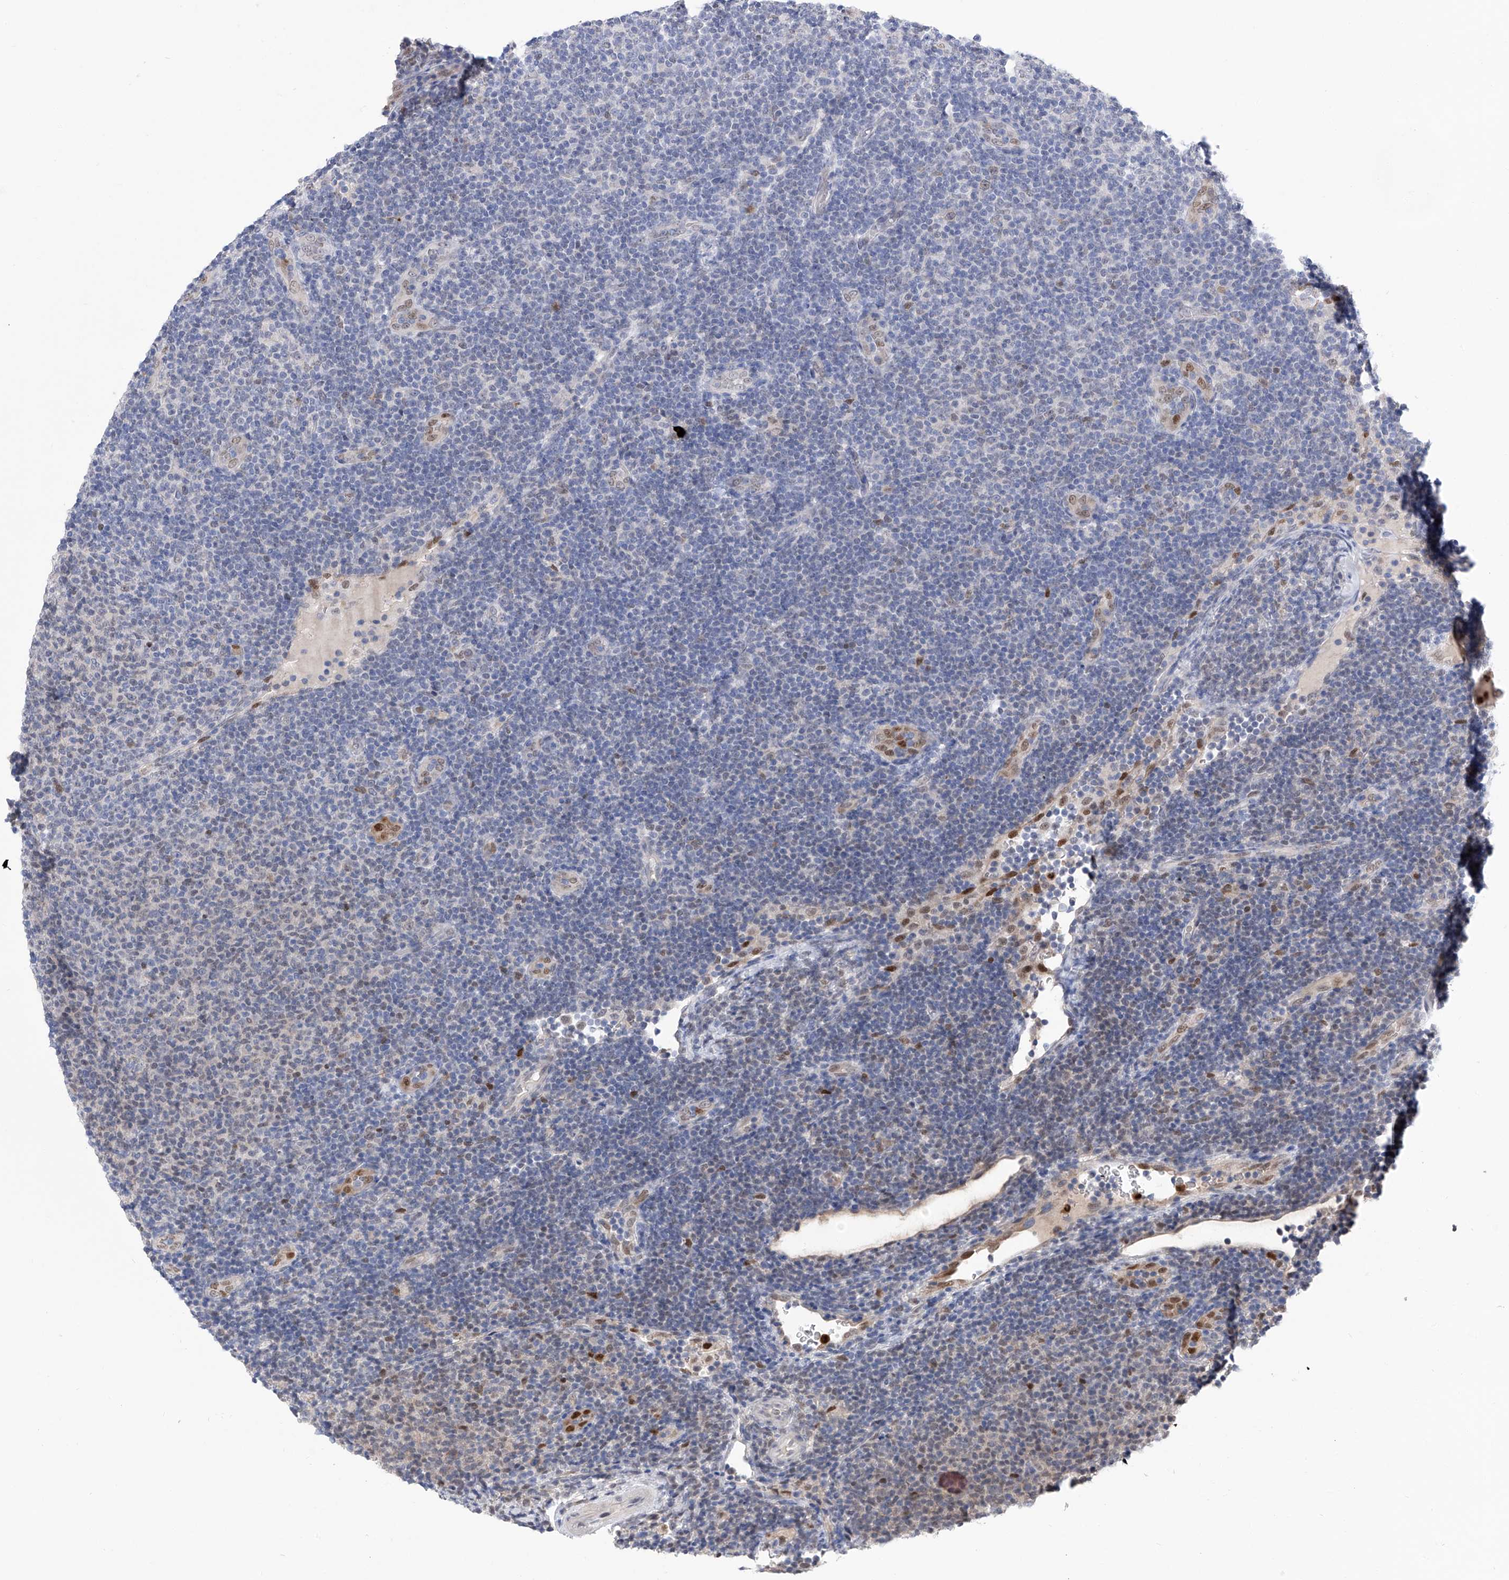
{"staining": {"intensity": "negative", "quantity": "none", "location": "none"}, "tissue": "lymphoma", "cell_type": "Tumor cells", "image_type": "cancer", "snomed": [{"axis": "morphology", "description": "Malignant lymphoma, non-Hodgkin's type, Low grade"}, {"axis": "topography", "description": "Lymph node"}], "caption": "Lymphoma was stained to show a protein in brown. There is no significant expression in tumor cells.", "gene": "PHF20", "patient": {"sex": "male", "age": 66}}